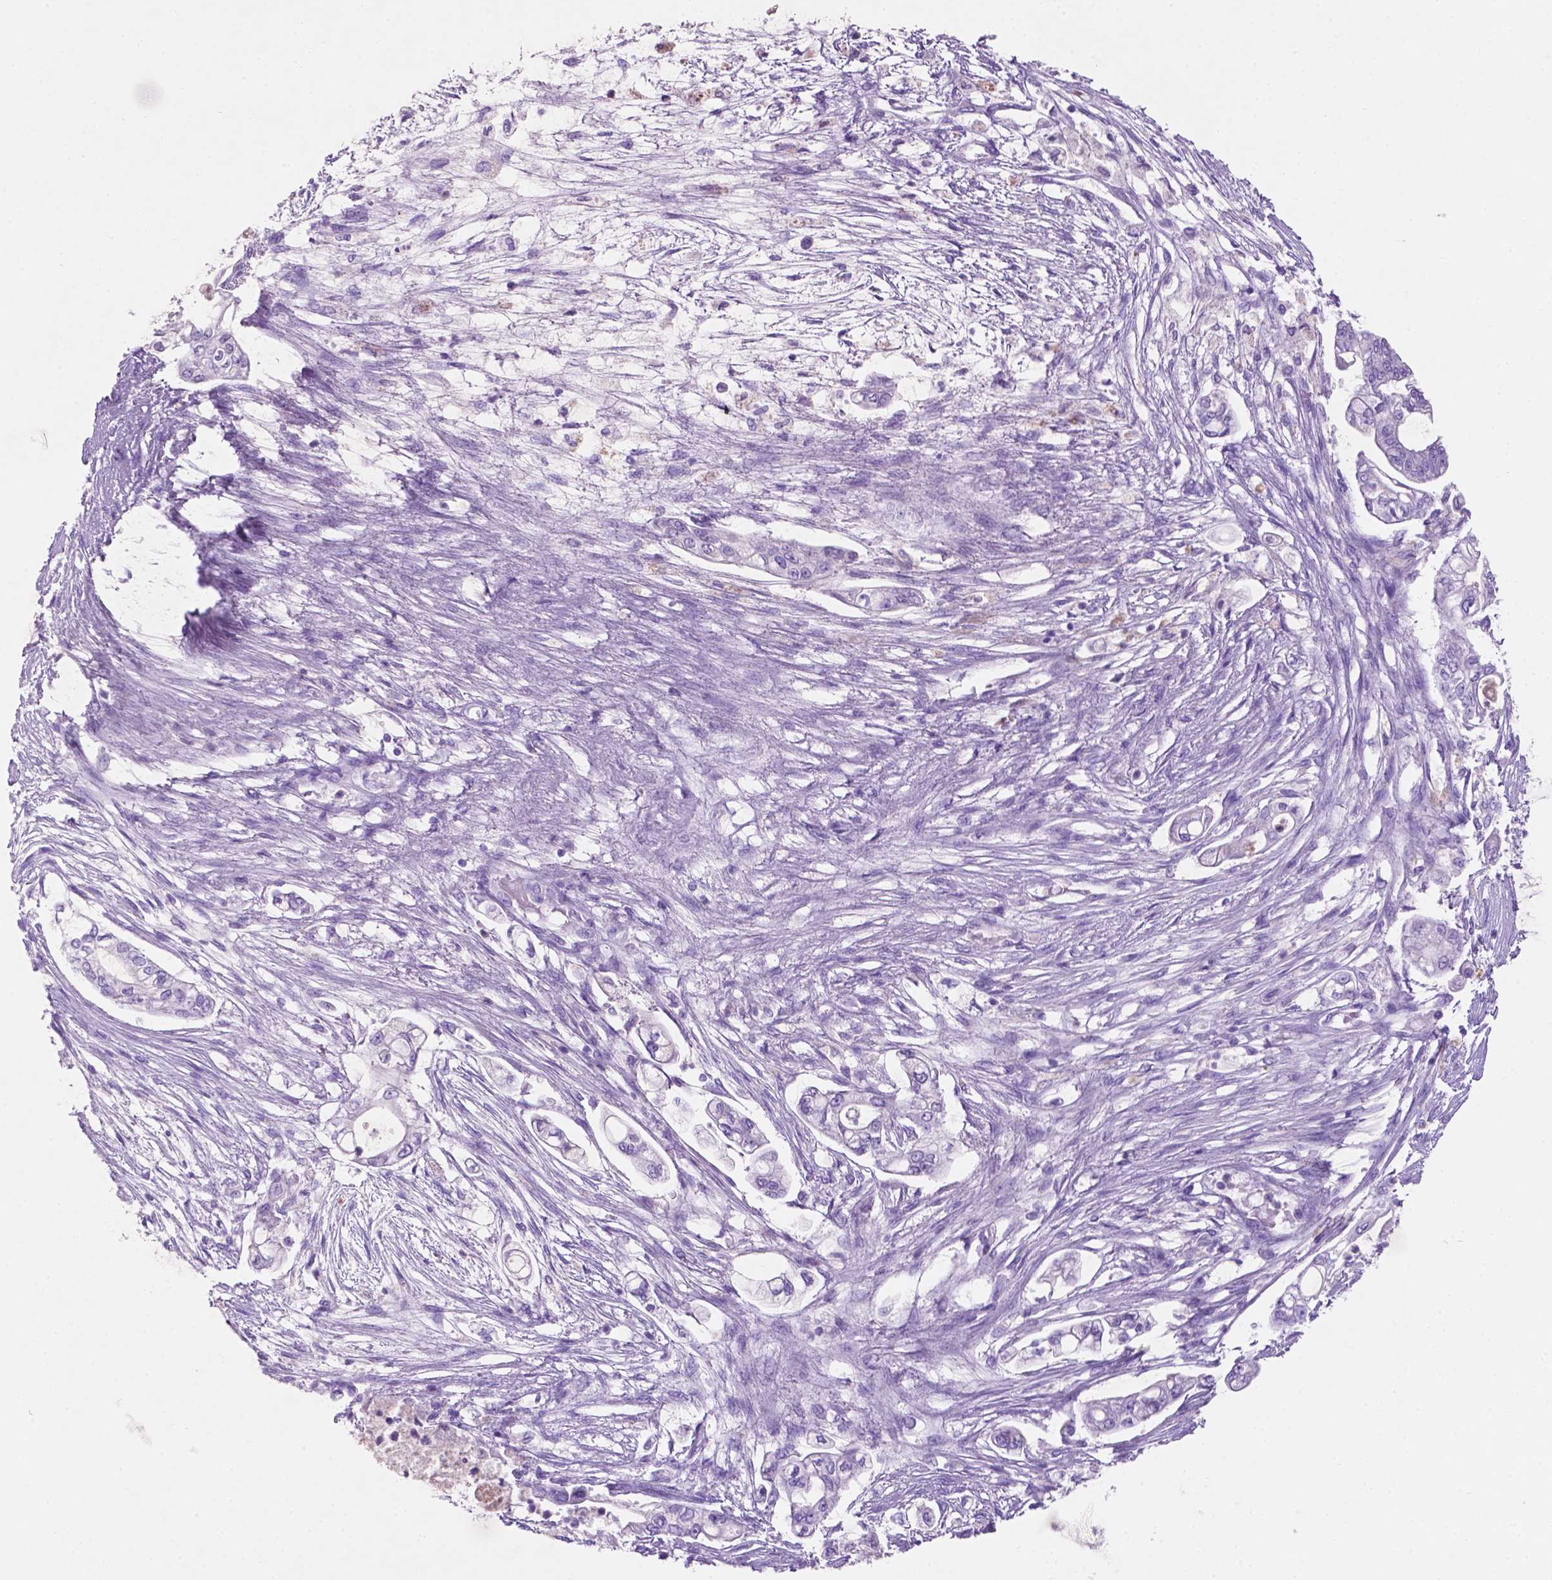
{"staining": {"intensity": "negative", "quantity": "none", "location": "none"}, "tissue": "pancreatic cancer", "cell_type": "Tumor cells", "image_type": "cancer", "snomed": [{"axis": "morphology", "description": "Adenocarcinoma, NOS"}, {"axis": "topography", "description": "Pancreas"}], "caption": "A histopathology image of human pancreatic cancer is negative for staining in tumor cells. The staining is performed using DAB (3,3'-diaminobenzidine) brown chromogen with nuclei counter-stained in using hematoxylin.", "gene": "POU4F1", "patient": {"sex": "female", "age": 69}}